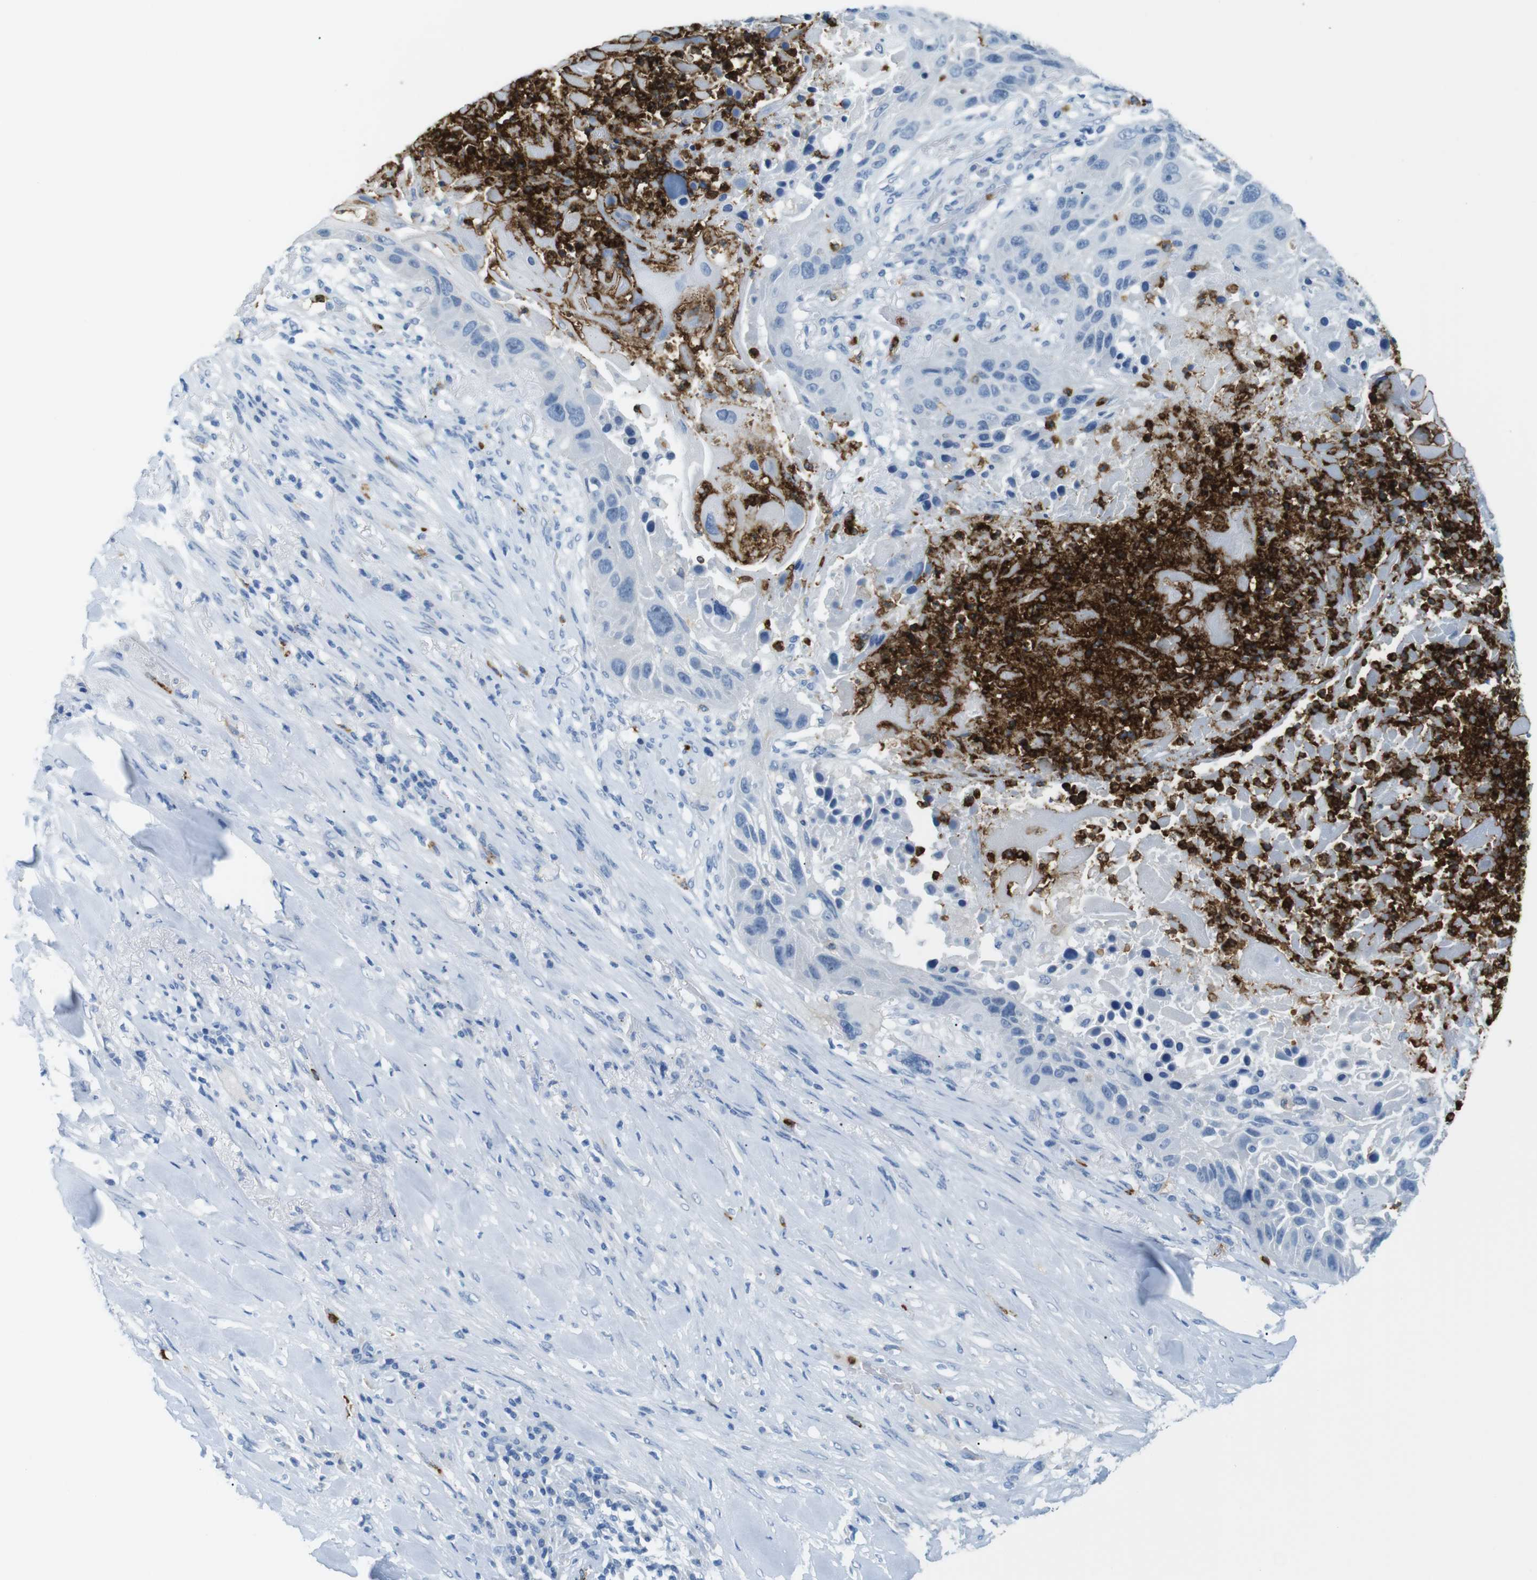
{"staining": {"intensity": "negative", "quantity": "none", "location": "none"}, "tissue": "lung cancer", "cell_type": "Tumor cells", "image_type": "cancer", "snomed": [{"axis": "morphology", "description": "Squamous cell carcinoma, NOS"}, {"axis": "topography", "description": "Lung"}], "caption": "DAB (3,3'-diaminobenzidine) immunohistochemical staining of human lung cancer (squamous cell carcinoma) reveals no significant positivity in tumor cells.", "gene": "MCEMP1", "patient": {"sex": "male", "age": 57}}